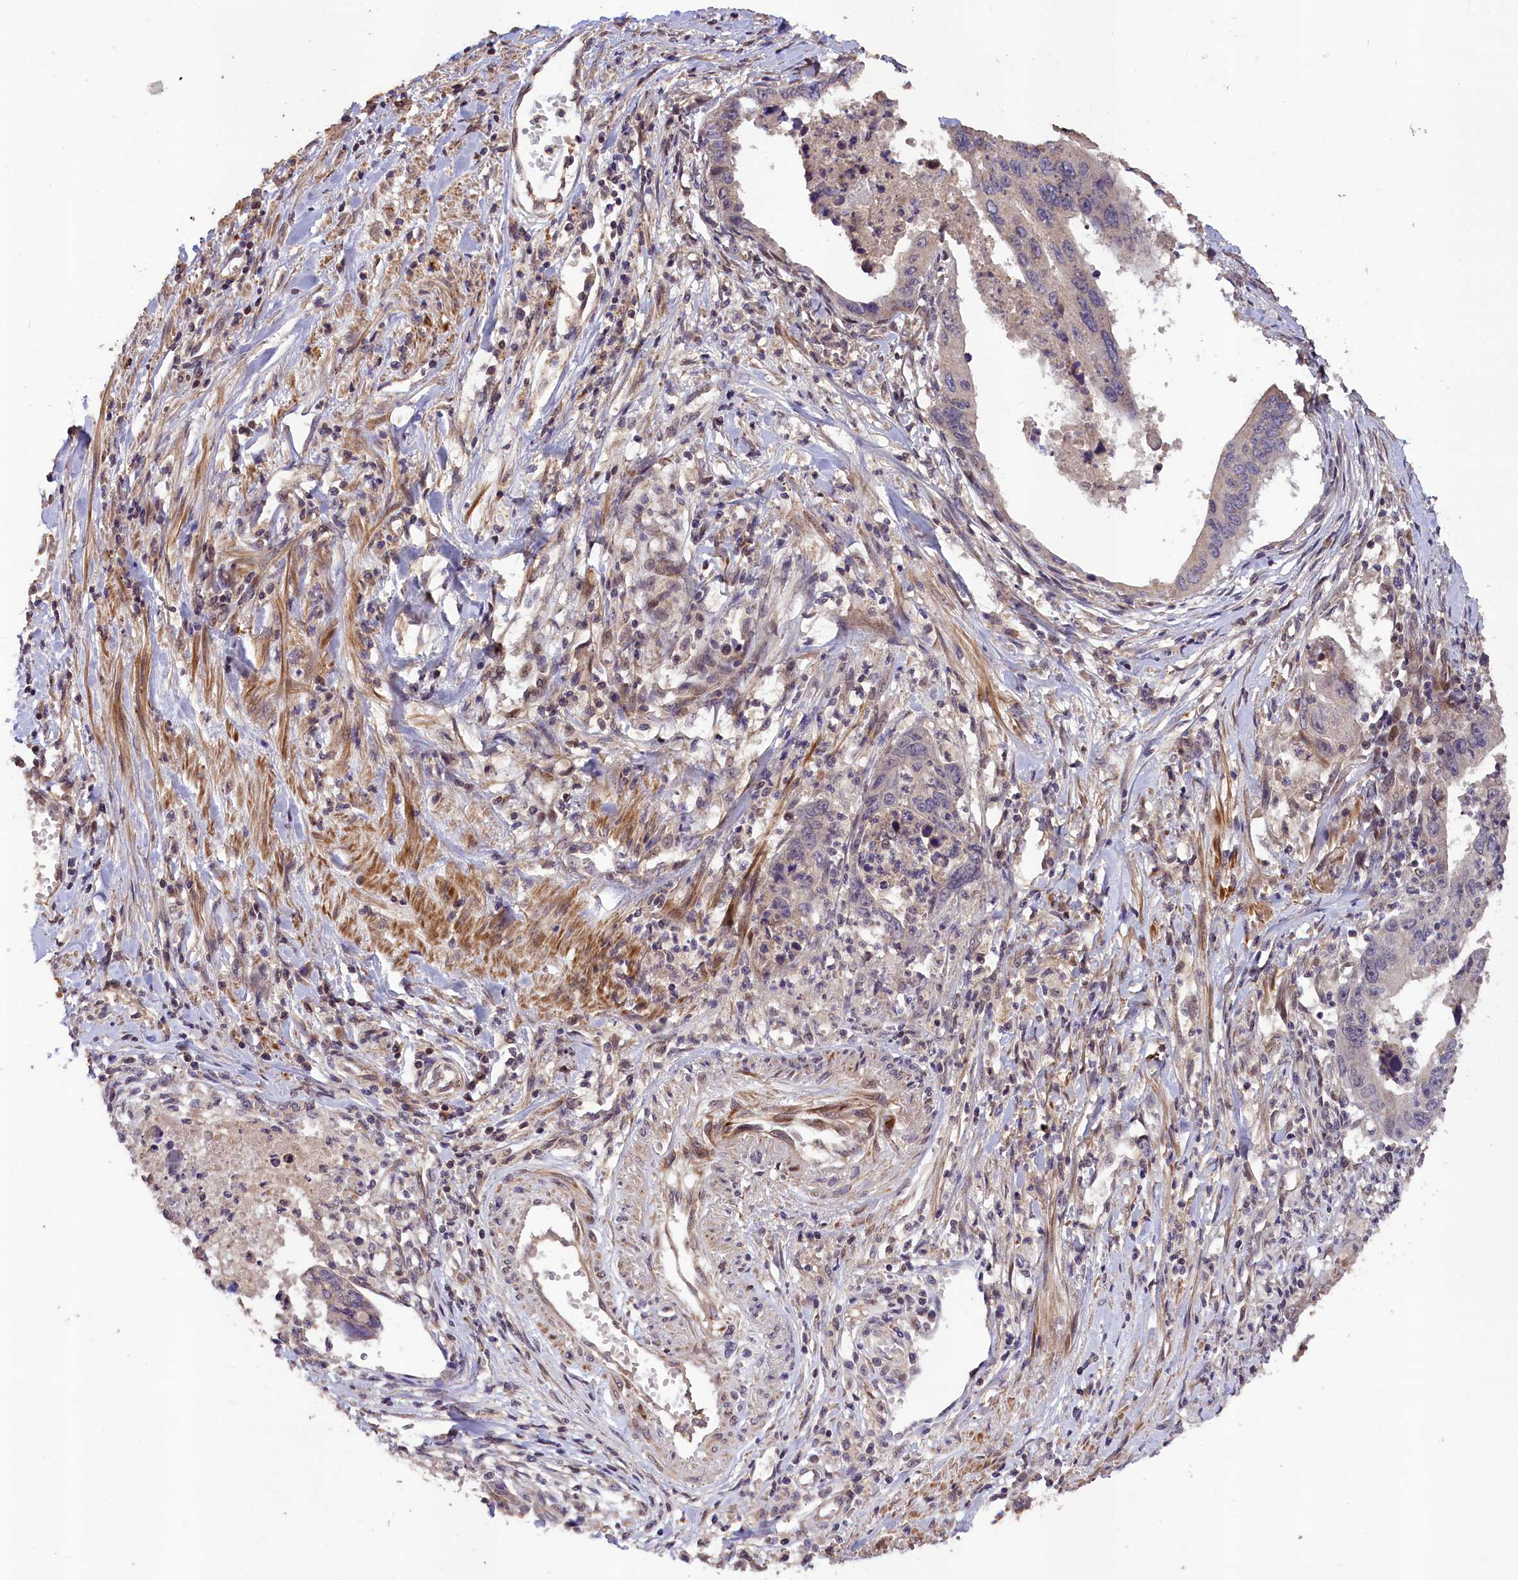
{"staining": {"intensity": "negative", "quantity": "none", "location": "none"}, "tissue": "stomach cancer", "cell_type": "Tumor cells", "image_type": "cancer", "snomed": [{"axis": "morphology", "description": "Adenocarcinoma, NOS"}, {"axis": "topography", "description": "Stomach"}], "caption": "An immunohistochemistry image of stomach adenocarcinoma is shown. There is no staining in tumor cells of stomach adenocarcinoma. The staining was performed using DAB to visualize the protein expression in brown, while the nuclei were stained in blue with hematoxylin (Magnification: 20x).", "gene": "DNAJB9", "patient": {"sex": "male", "age": 59}}